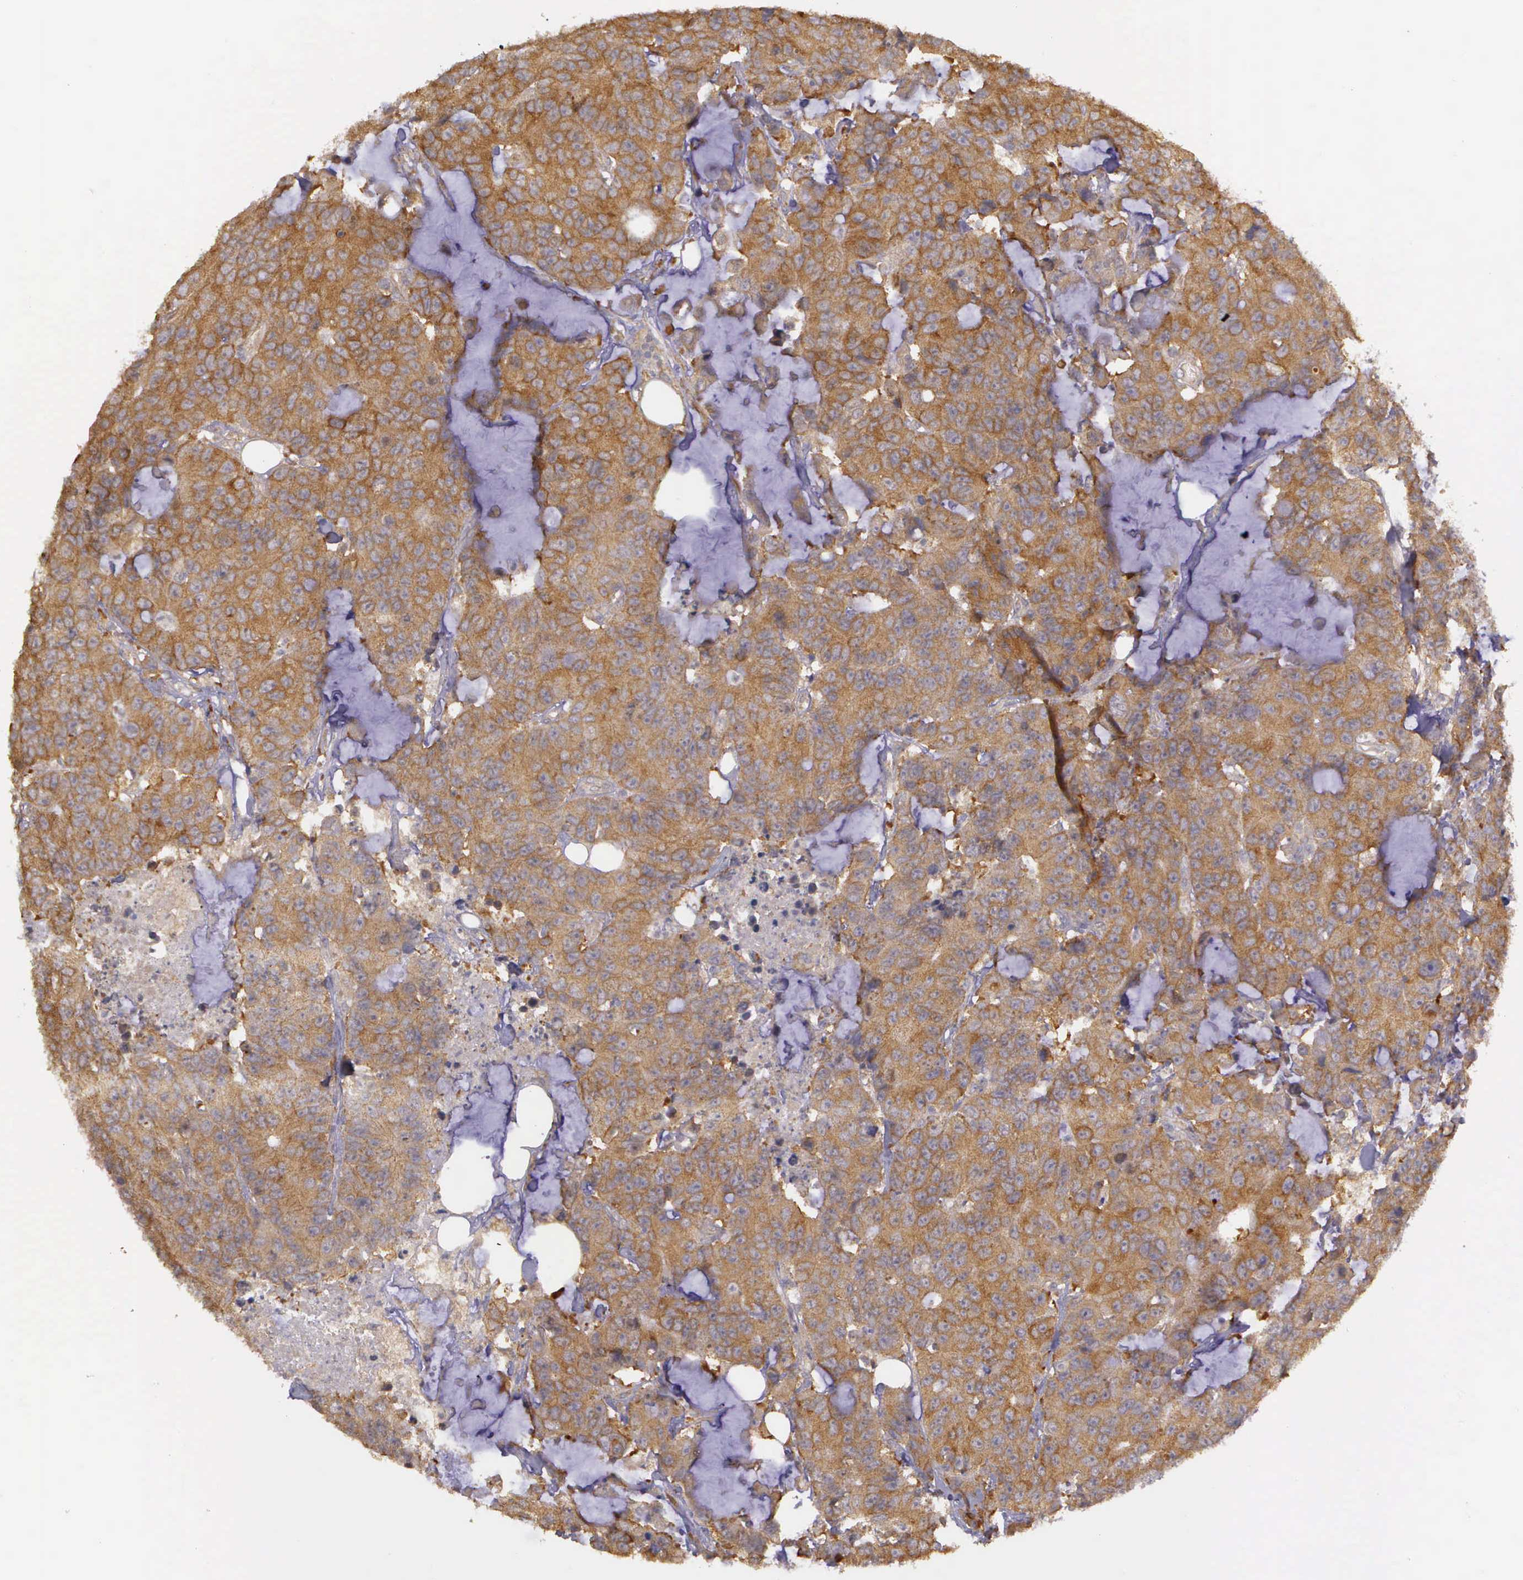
{"staining": {"intensity": "strong", "quantity": ">75%", "location": "cytoplasmic/membranous"}, "tissue": "colorectal cancer", "cell_type": "Tumor cells", "image_type": "cancer", "snomed": [{"axis": "morphology", "description": "Adenocarcinoma, NOS"}, {"axis": "topography", "description": "Colon"}], "caption": "Tumor cells demonstrate high levels of strong cytoplasmic/membranous expression in approximately >75% of cells in human colorectal adenocarcinoma.", "gene": "EIF5", "patient": {"sex": "female", "age": 86}}